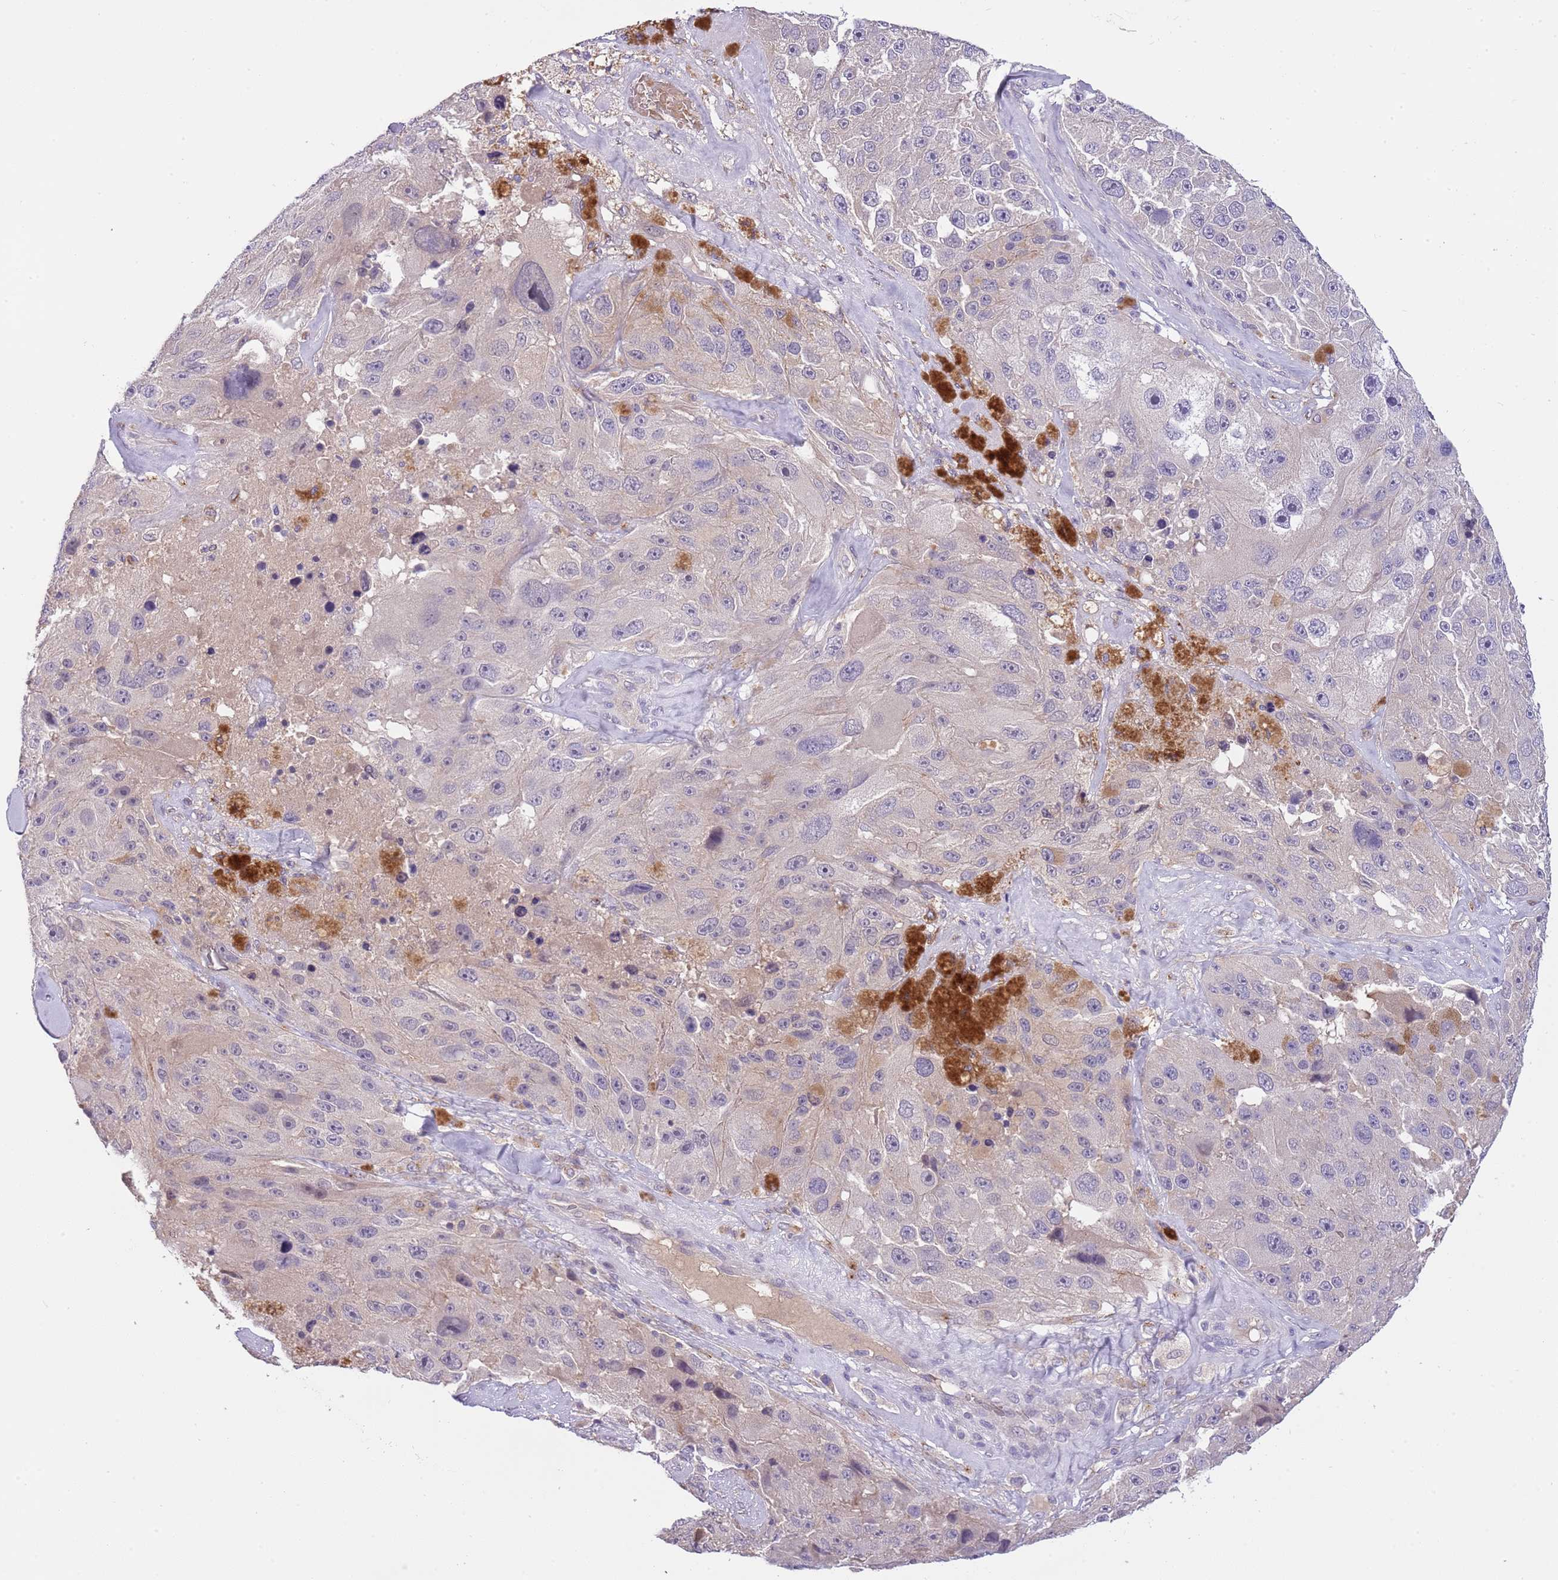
{"staining": {"intensity": "negative", "quantity": "none", "location": "none"}, "tissue": "melanoma", "cell_type": "Tumor cells", "image_type": "cancer", "snomed": [{"axis": "morphology", "description": "Malignant melanoma, Metastatic site"}, {"axis": "topography", "description": "Lymph node"}], "caption": "Histopathology image shows no protein expression in tumor cells of malignant melanoma (metastatic site) tissue.", "gene": "CFAP73", "patient": {"sex": "male", "age": 62}}